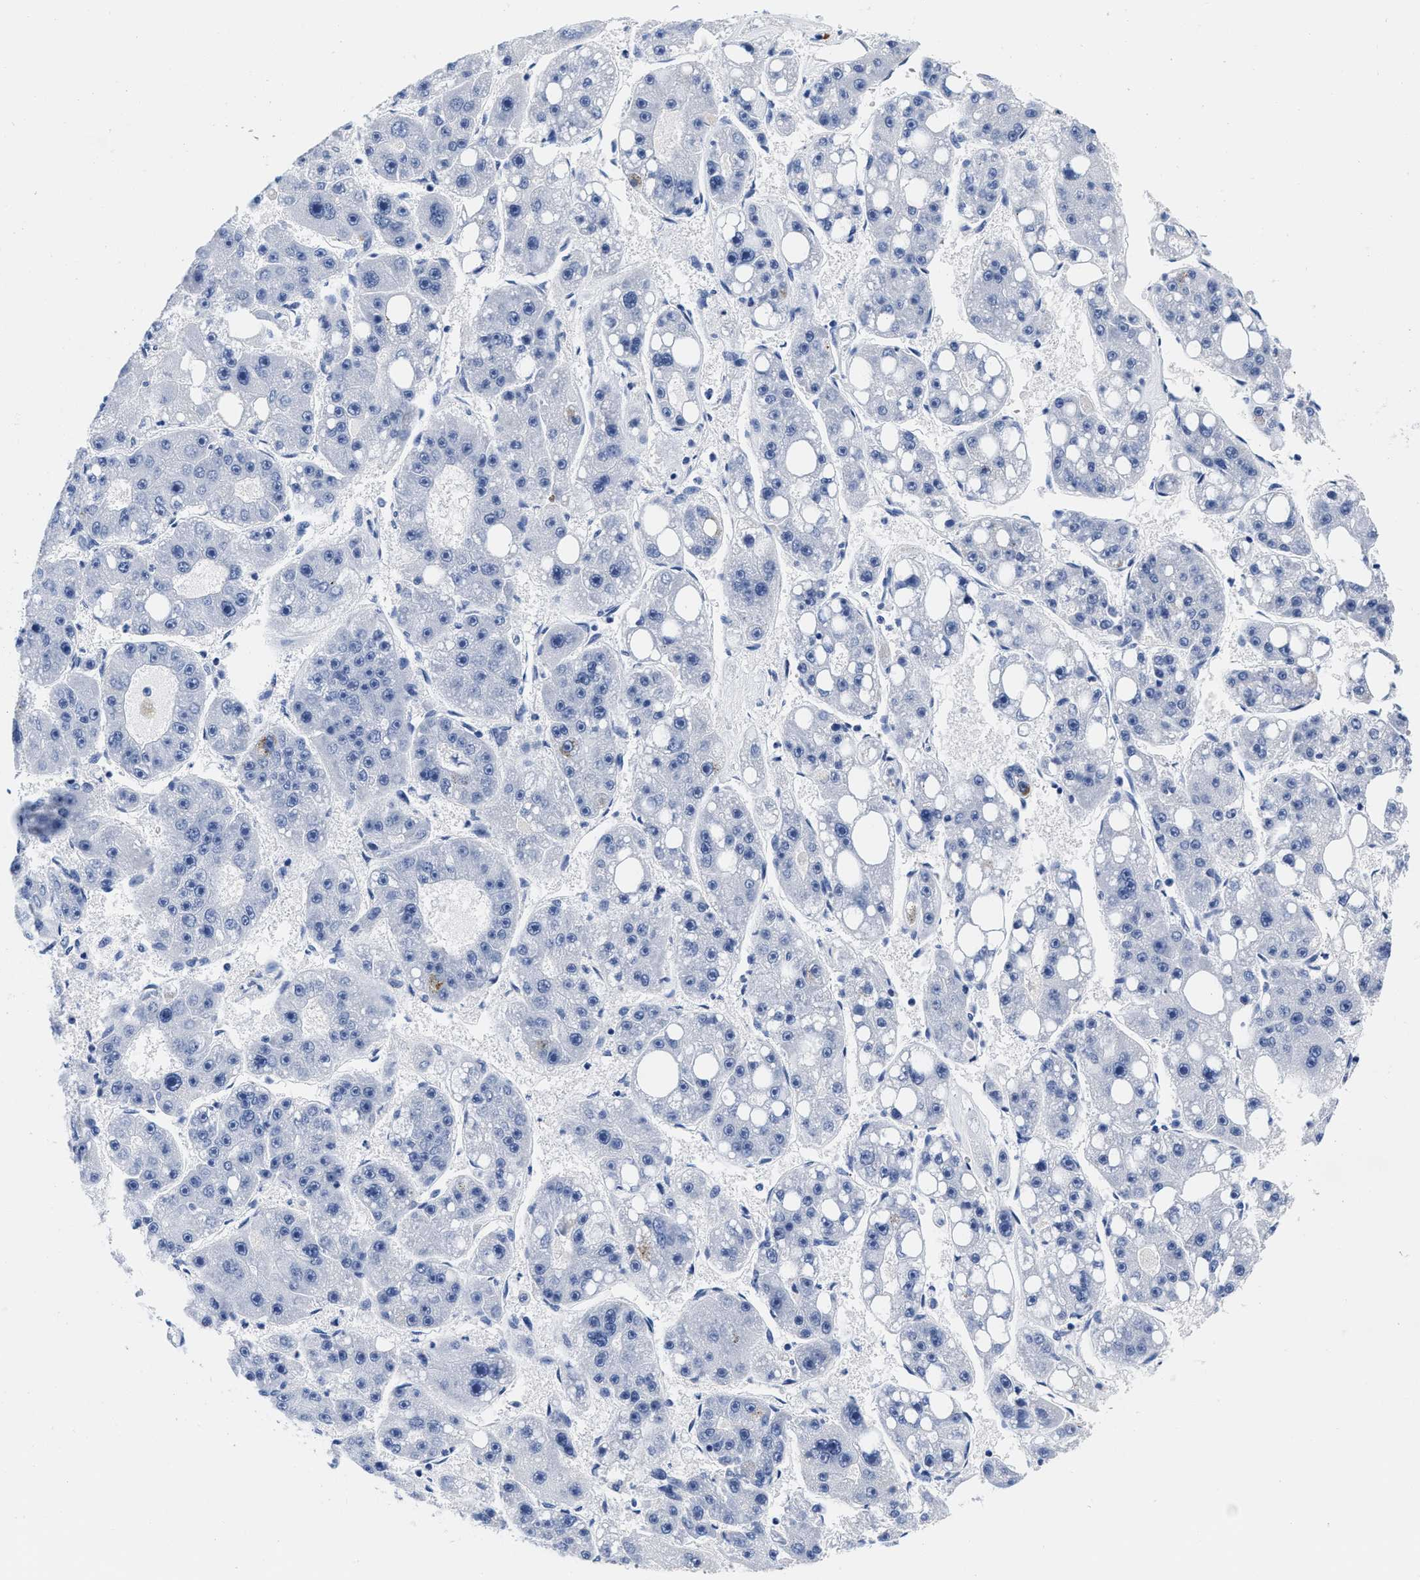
{"staining": {"intensity": "negative", "quantity": "none", "location": "none"}, "tissue": "liver cancer", "cell_type": "Tumor cells", "image_type": "cancer", "snomed": [{"axis": "morphology", "description": "Carcinoma, Hepatocellular, NOS"}, {"axis": "topography", "description": "Liver"}], "caption": "Image shows no protein staining in tumor cells of liver cancer (hepatocellular carcinoma) tissue.", "gene": "CER1", "patient": {"sex": "female", "age": 61}}